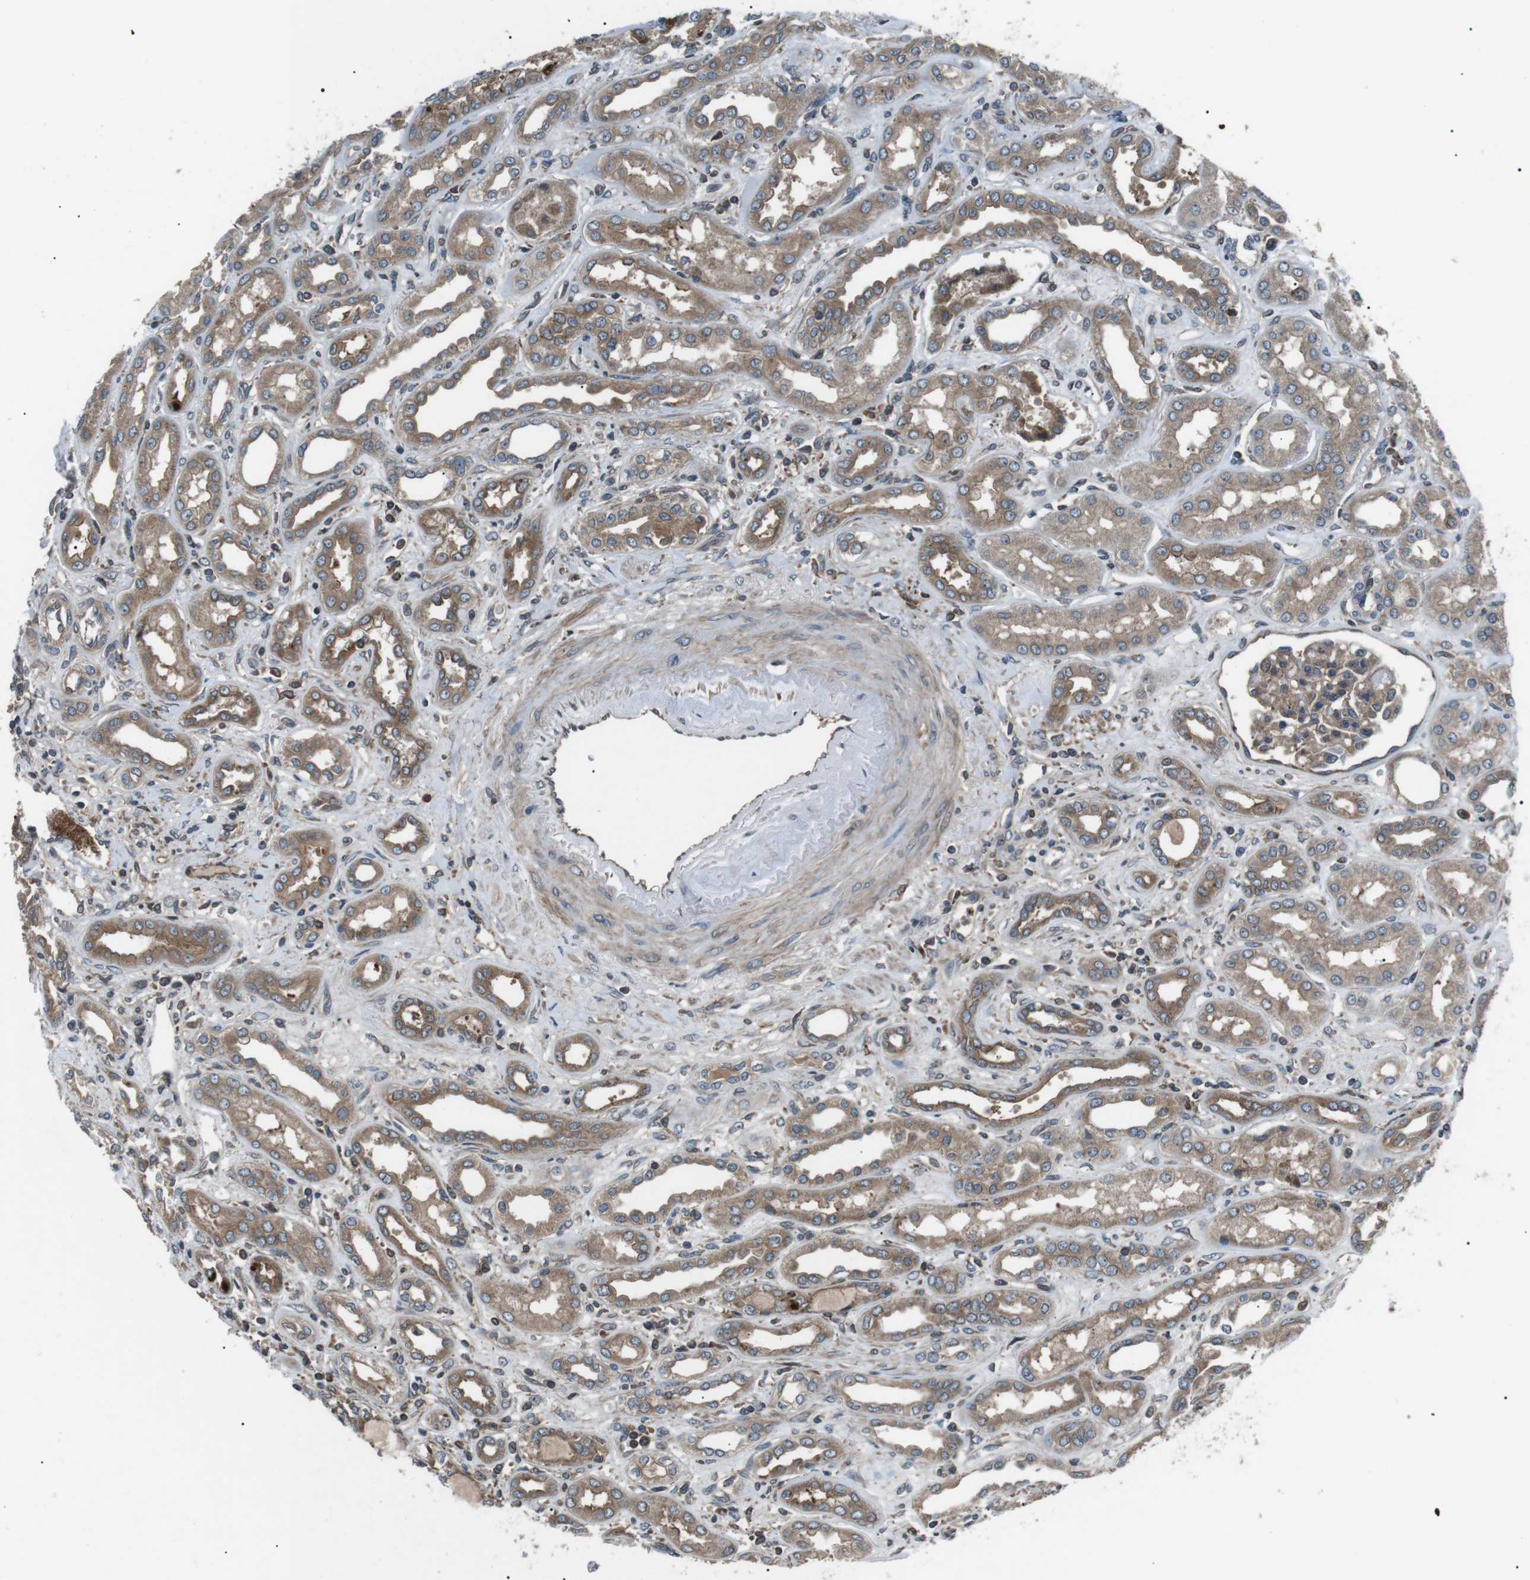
{"staining": {"intensity": "moderate", "quantity": ">75%", "location": "cytoplasmic/membranous"}, "tissue": "kidney", "cell_type": "Cells in glomeruli", "image_type": "normal", "snomed": [{"axis": "morphology", "description": "Normal tissue, NOS"}, {"axis": "topography", "description": "Kidney"}], "caption": "The photomicrograph reveals immunohistochemical staining of benign kidney. There is moderate cytoplasmic/membranous expression is identified in approximately >75% of cells in glomeruli. (Stains: DAB in brown, nuclei in blue, Microscopy: brightfield microscopy at high magnification).", "gene": "GPR161", "patient": {"sex": "male", "age": 59}}